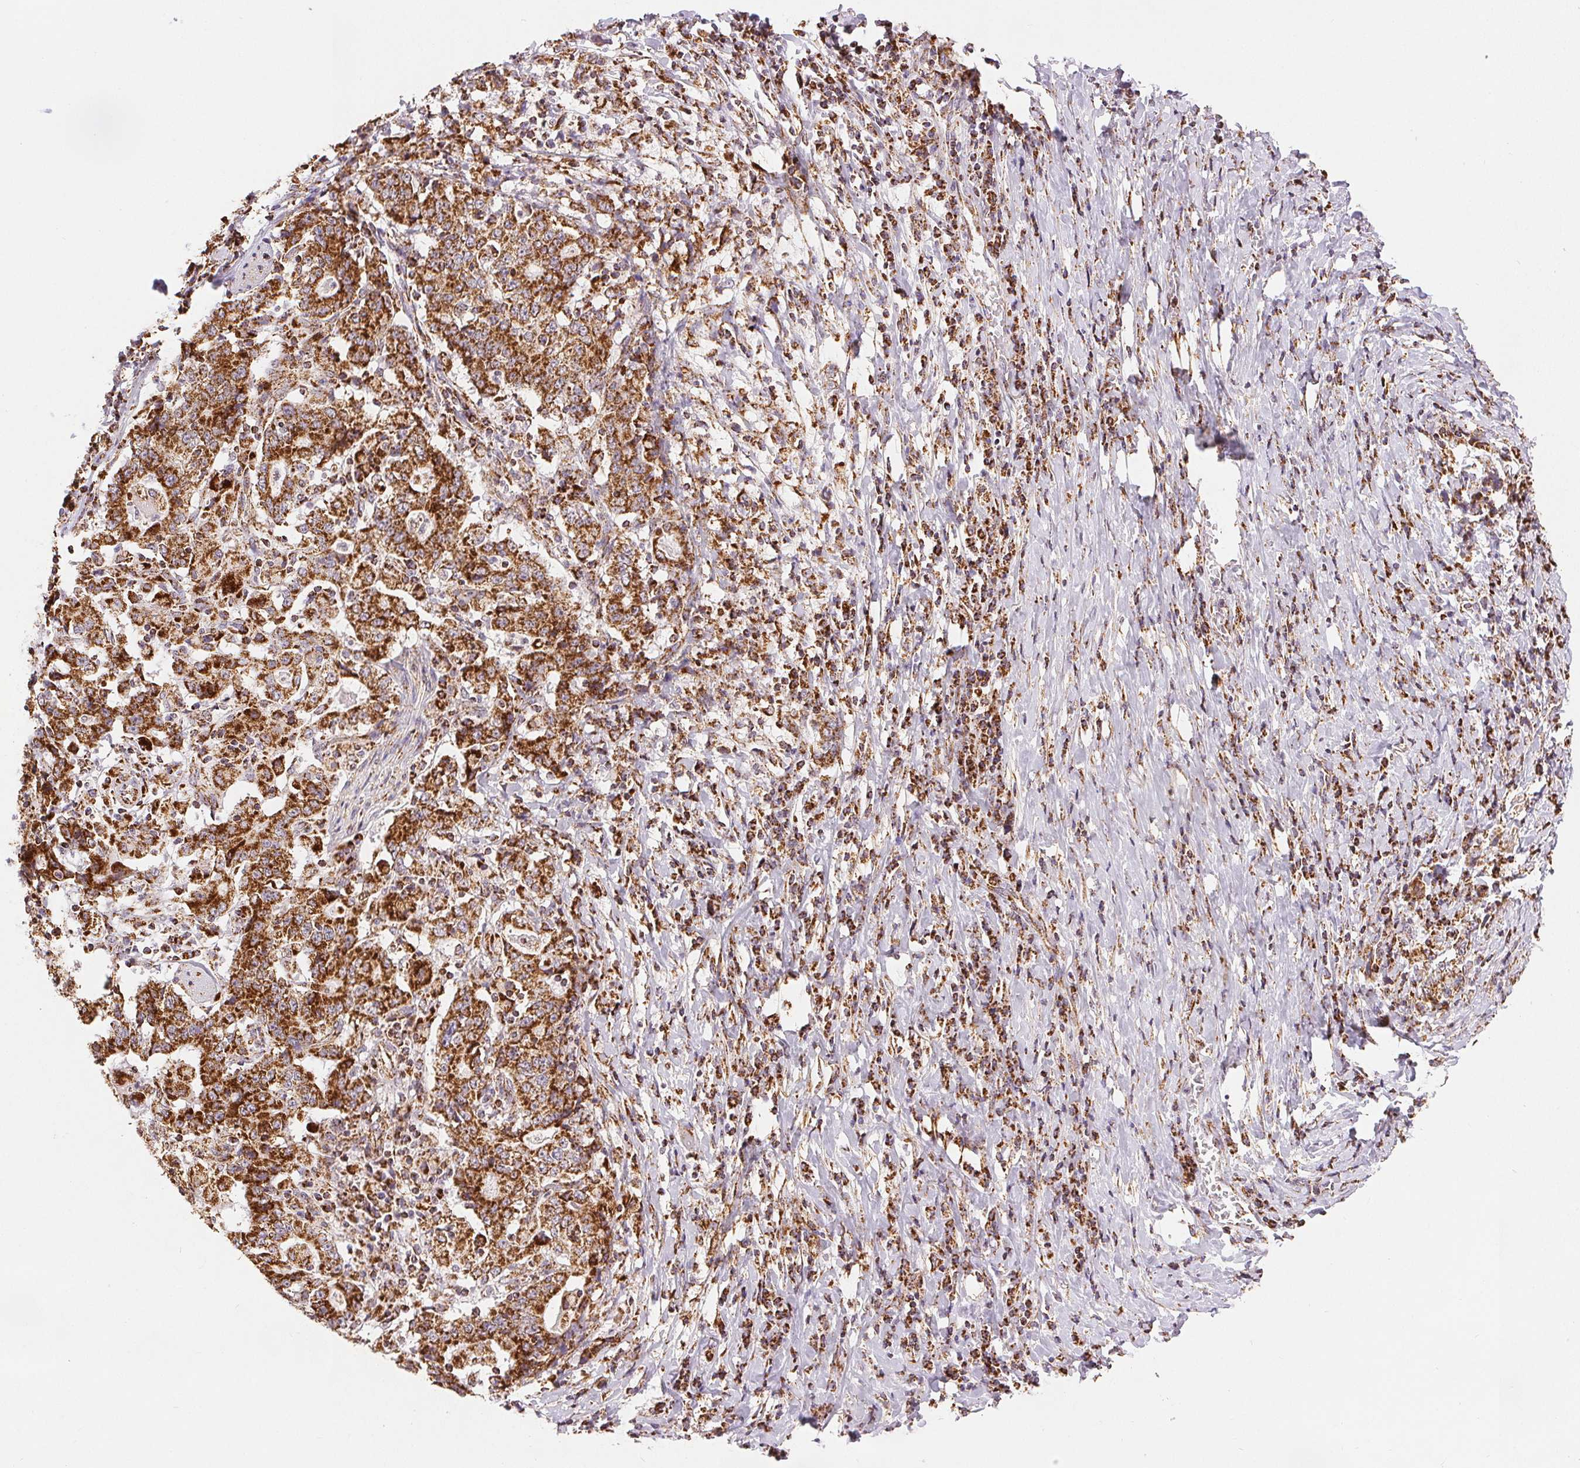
{"staining": {"intensity": "strong", "quantity": ">75%", "location": "cytoplasmic/membranous"}, "tissue": "stomach cancer", "cell_type": "Tumor cells", "image_type": "cancer", "snomed": [{"axis": "morphology", "description": "Normal tissue, NOS"}, {"axis": "morphology", "description": "Adenocarcinoma, NOS"}, {"axis": "topography", "description": "Stomach, upper"}, {"axis": "topography", "description": "Stomach"}], "caption": "Human adenocarcinoma (stomach) stained with a protein marker exhibits strong staining in tumor cells.", "gene": "SDHB", "patient": {"sex": "male", "age": 59}}